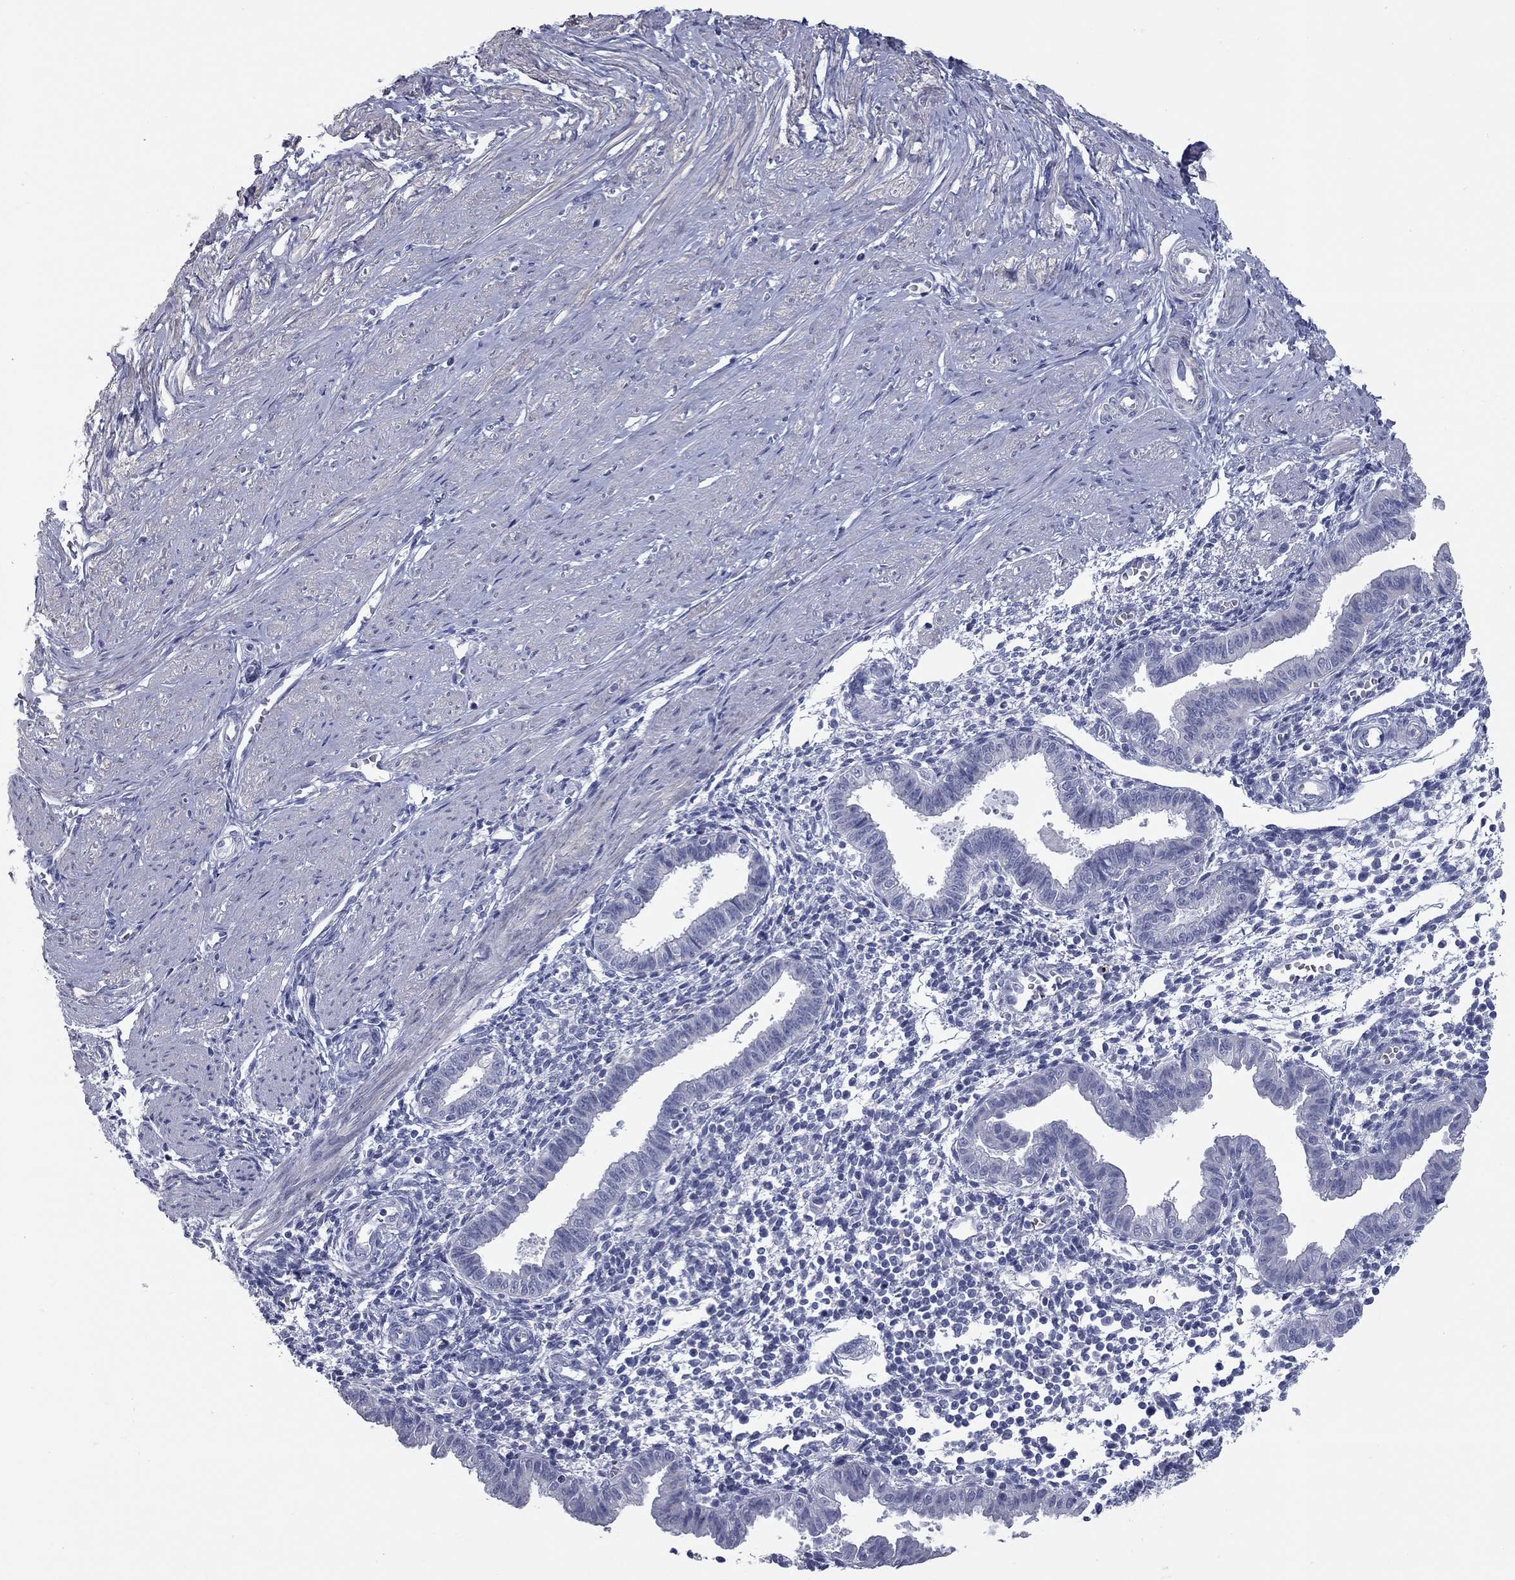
{"staining": {"intensity": "negative", "quantity": "none", "location": "none"}, "tissue": "endometrium", "cell_type": "Cells in endometrial stroma", "image_type": "normal", "snomed": [{"axis": "morphology", "description": "Normal tissue, NOS"}, {"axis": "topography", "description": "Endometrium"}], "caption": "High magnification brightfield microscopy of unremarkable endometrium stained with DAB (brown) and counterstained with hematoxylin (blue): cells in endometrial stroma show no significant expression. (DAB immunohistochemistry (IHC), high magnification).", "gene": "KIRREL2", "patient": {"sex": "female", "age": 37}}